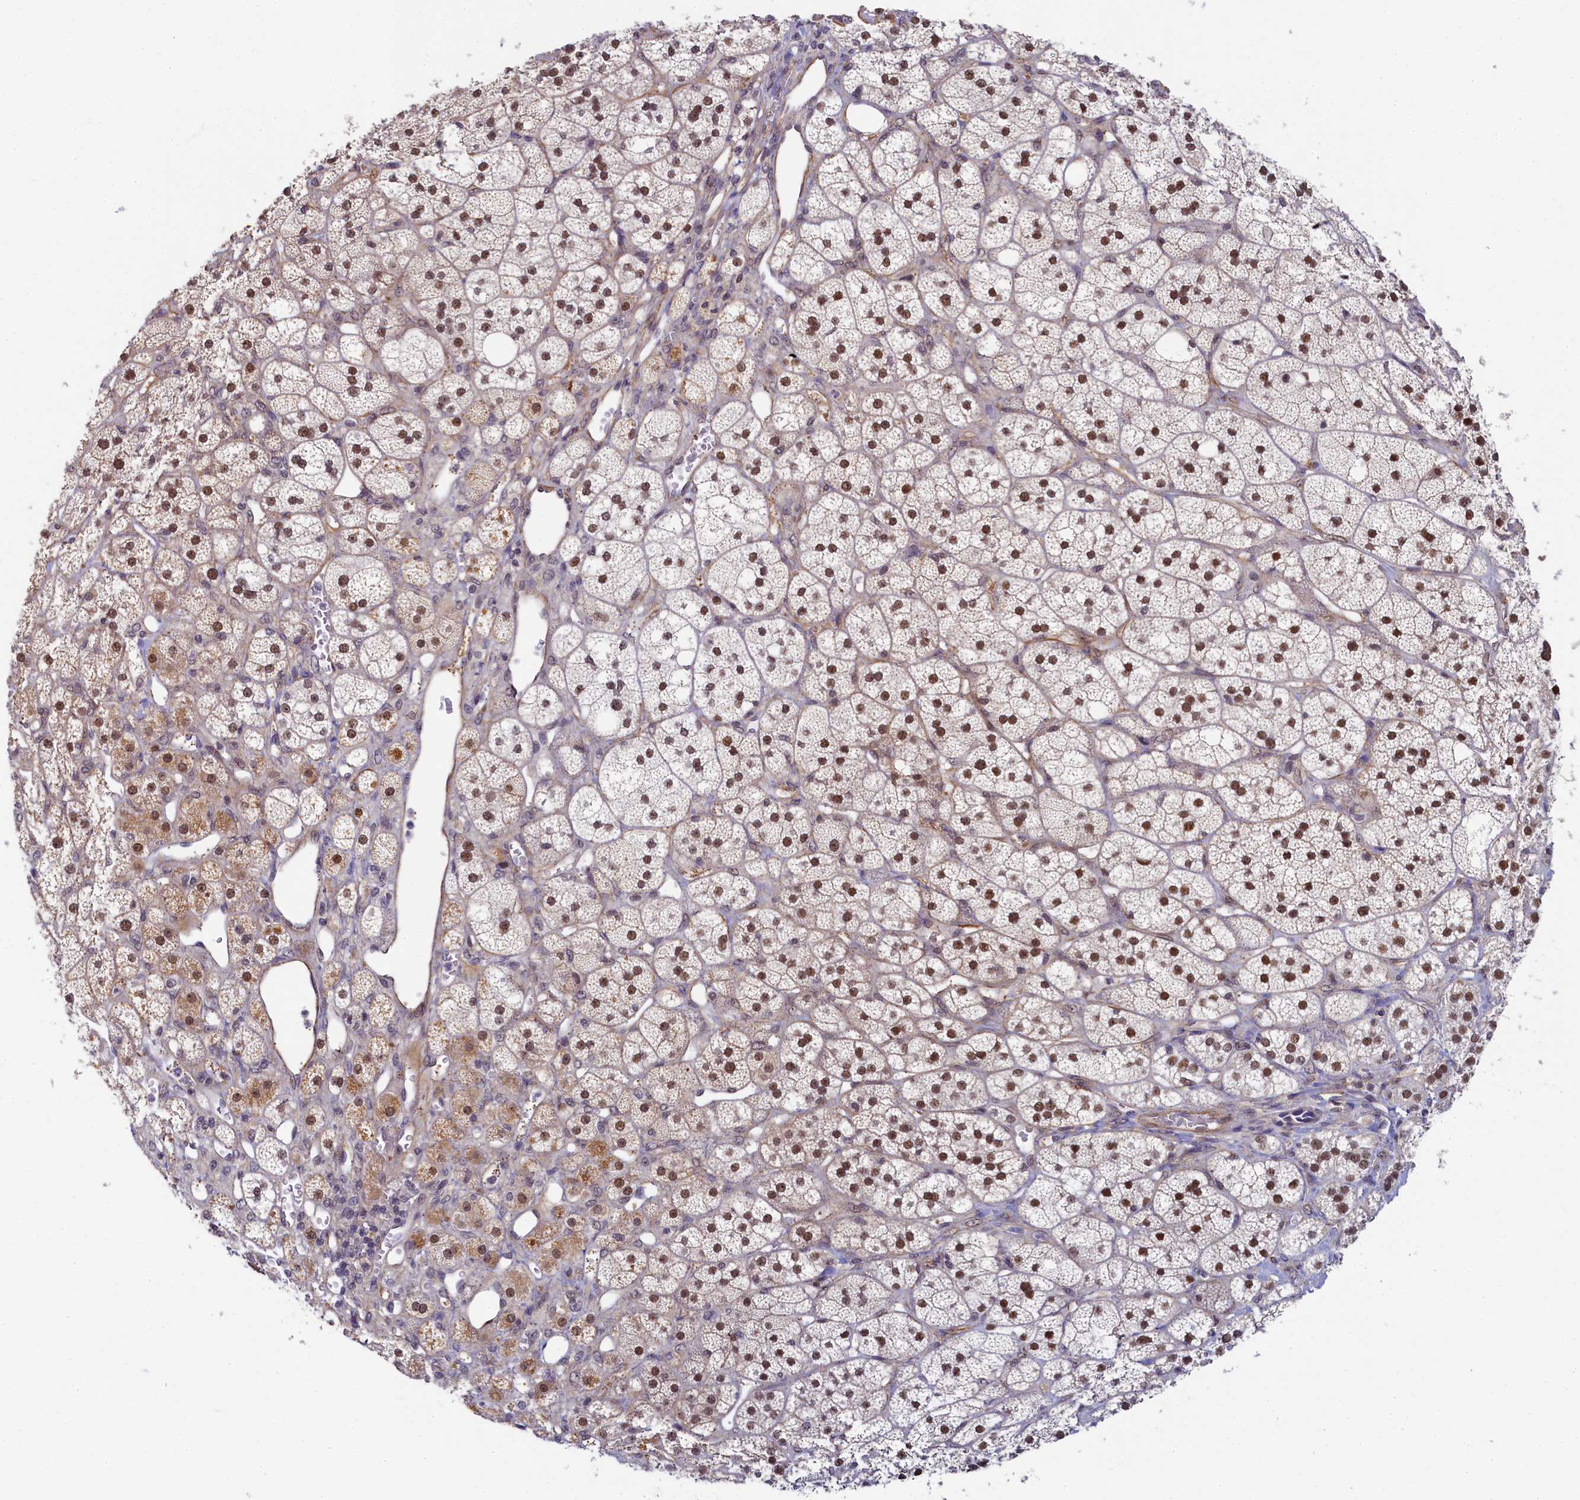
{"staining": {"intensity": "strong", "quantity": "25%-75%", "location": "cytoplasmic/membranous,nuclear"}, "tissue": "adrenal gland", "cell_type": "Glandular cells", "image_type": "normal", "snomed": [{"axis": "morphology", "description": "Normal tissue, NOS"}, {"axis": "topography", "description": "Adrenal gland"}], "caption": "A brown stain highlights strong cytoplasmic/membranous,nuclear expression of a protein in glandular cells of normal human adrenal gland.", "gene": "INTS14", "patient": {"sex": "male", "age": 61}}